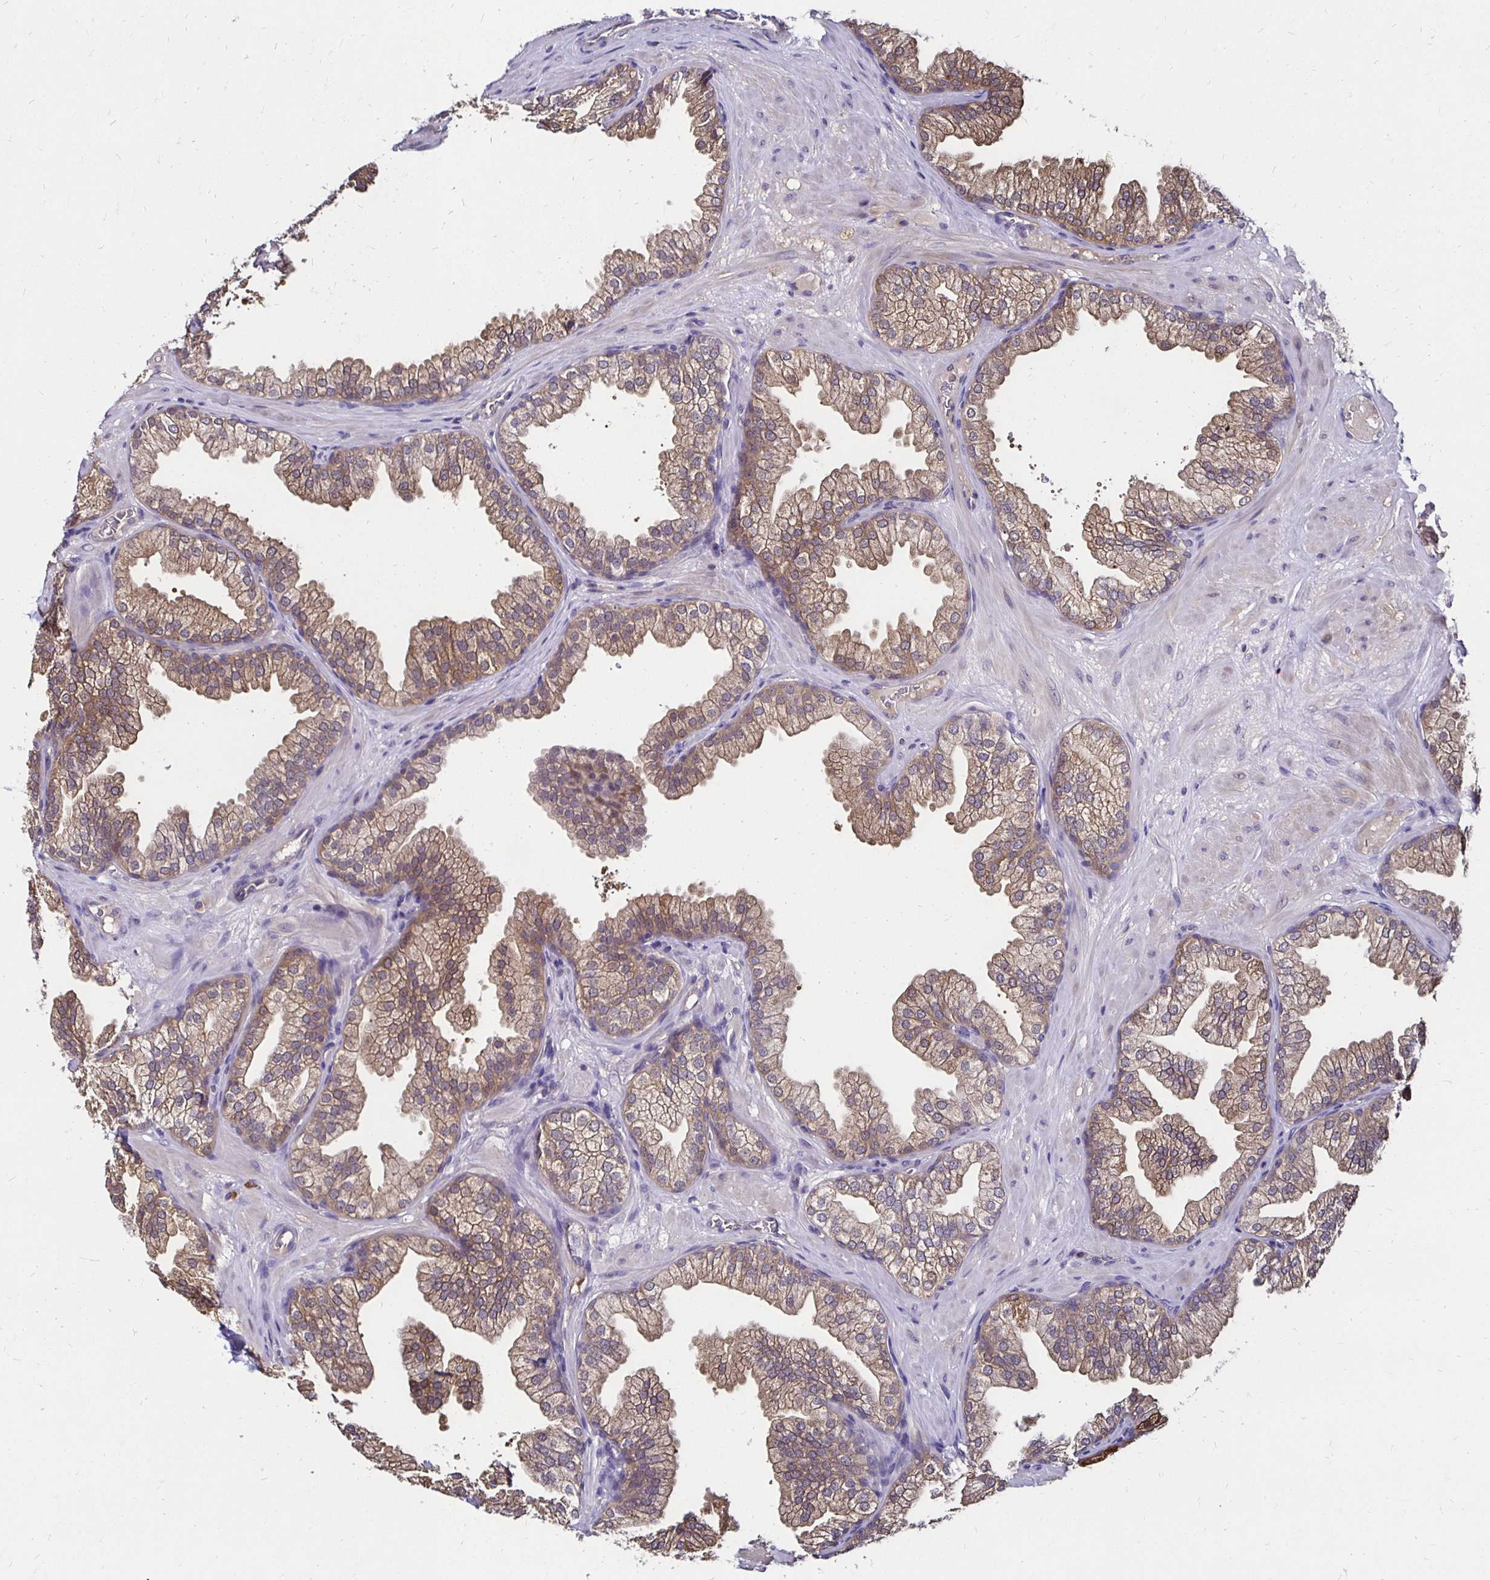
{"staining": {"intensity": "weak", "quantity": "25%-75%", "location": "cytoplasmic/membranous"}, "tissue": "prostate", "cell_type": "Glandular cells", "image_type": "normal", "snomed": [{"axis": "morphology", "description": "Normal tissue, NOS"}, {"axis": "topography", "description": "Prostate"}], "caption": "Prostate stained for a protein (brown) displays weak cytoplasmic/membranous positive expression in approximately 25%-75% of glandular cells.", "gene": "TXN", "patient": {"sex": "male", "age": 37}}